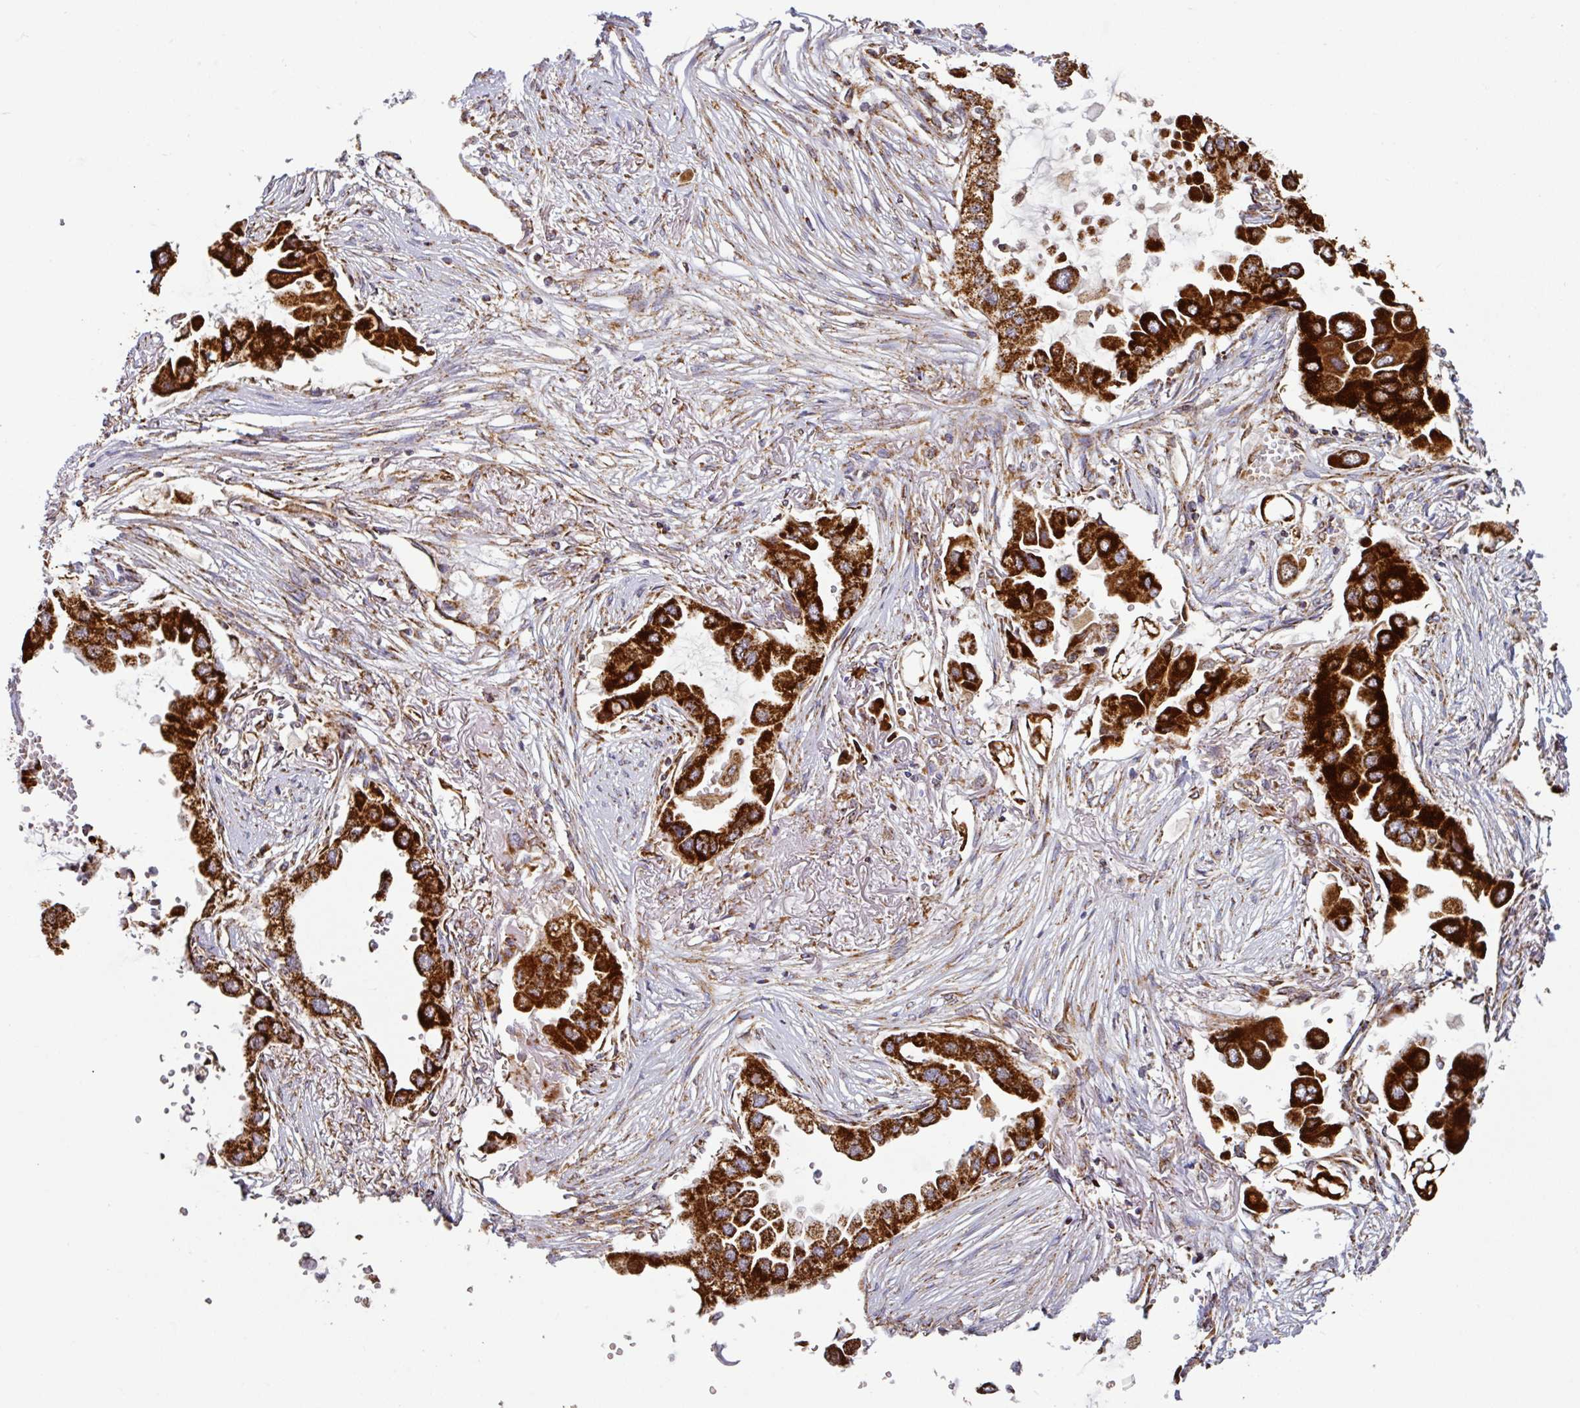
{"staining": {"intensity": "strong", "quantity": ">75%", "location": "cytoplasmic/membranous"}, "tissue": "lung cancer", "cell_type": "Tumor cells", "image_type": "cancer", "snomed": [{"axis": "morphology", "description": "Adenocarcinoma, NOS"}, {"axis": "topography", "description": "Lung"}], "caption": "Immunohistochemistry photomicrograph of neoplastic tissue: lung cancer (adenocarcinoma) stained using immunohistochemistry (IHC) shows high levels of strong protein expression localized specifically in the cytoplasmic/membranous of tumor cells, appearing as a cytoplasmic/membranous brown color.", "gene": "TRAP1", "patient": {"sex": "female", "age": 76}}